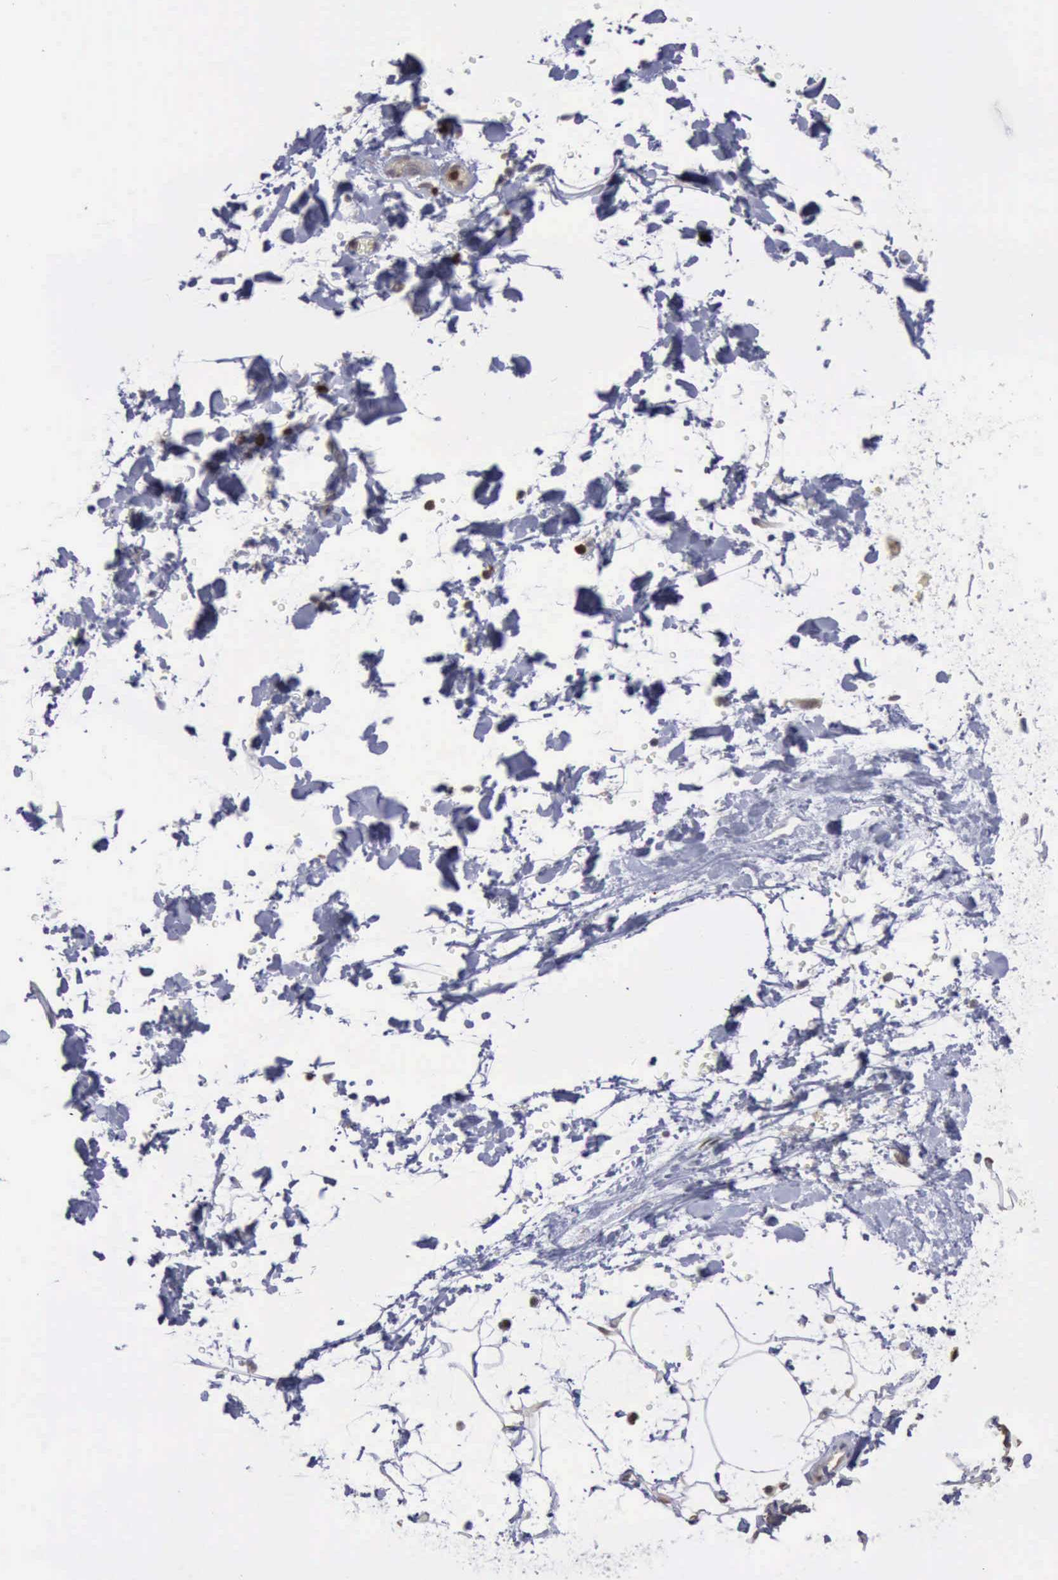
{"staining": {"intensity": "weak", "quantity": ">75%", "location": "cytoplasmic/membranous"}, "tissue": "adipose tissue", "cell_type": "Adipocytes", "image_type": "normal", "snomed": [{"axis": "morphology", "description": "Normal tissue, NOS"}, {"axis": "topography", "description": "Soft tissue"}], "caption": "Immunohistochemical staining of normal adipose tissue displays weak cytoplasmic/membranous protein positivity in approximately >75% of adipocytes.", "gene": "STAT1", "patient": {"sex": "male", "age": 72}}